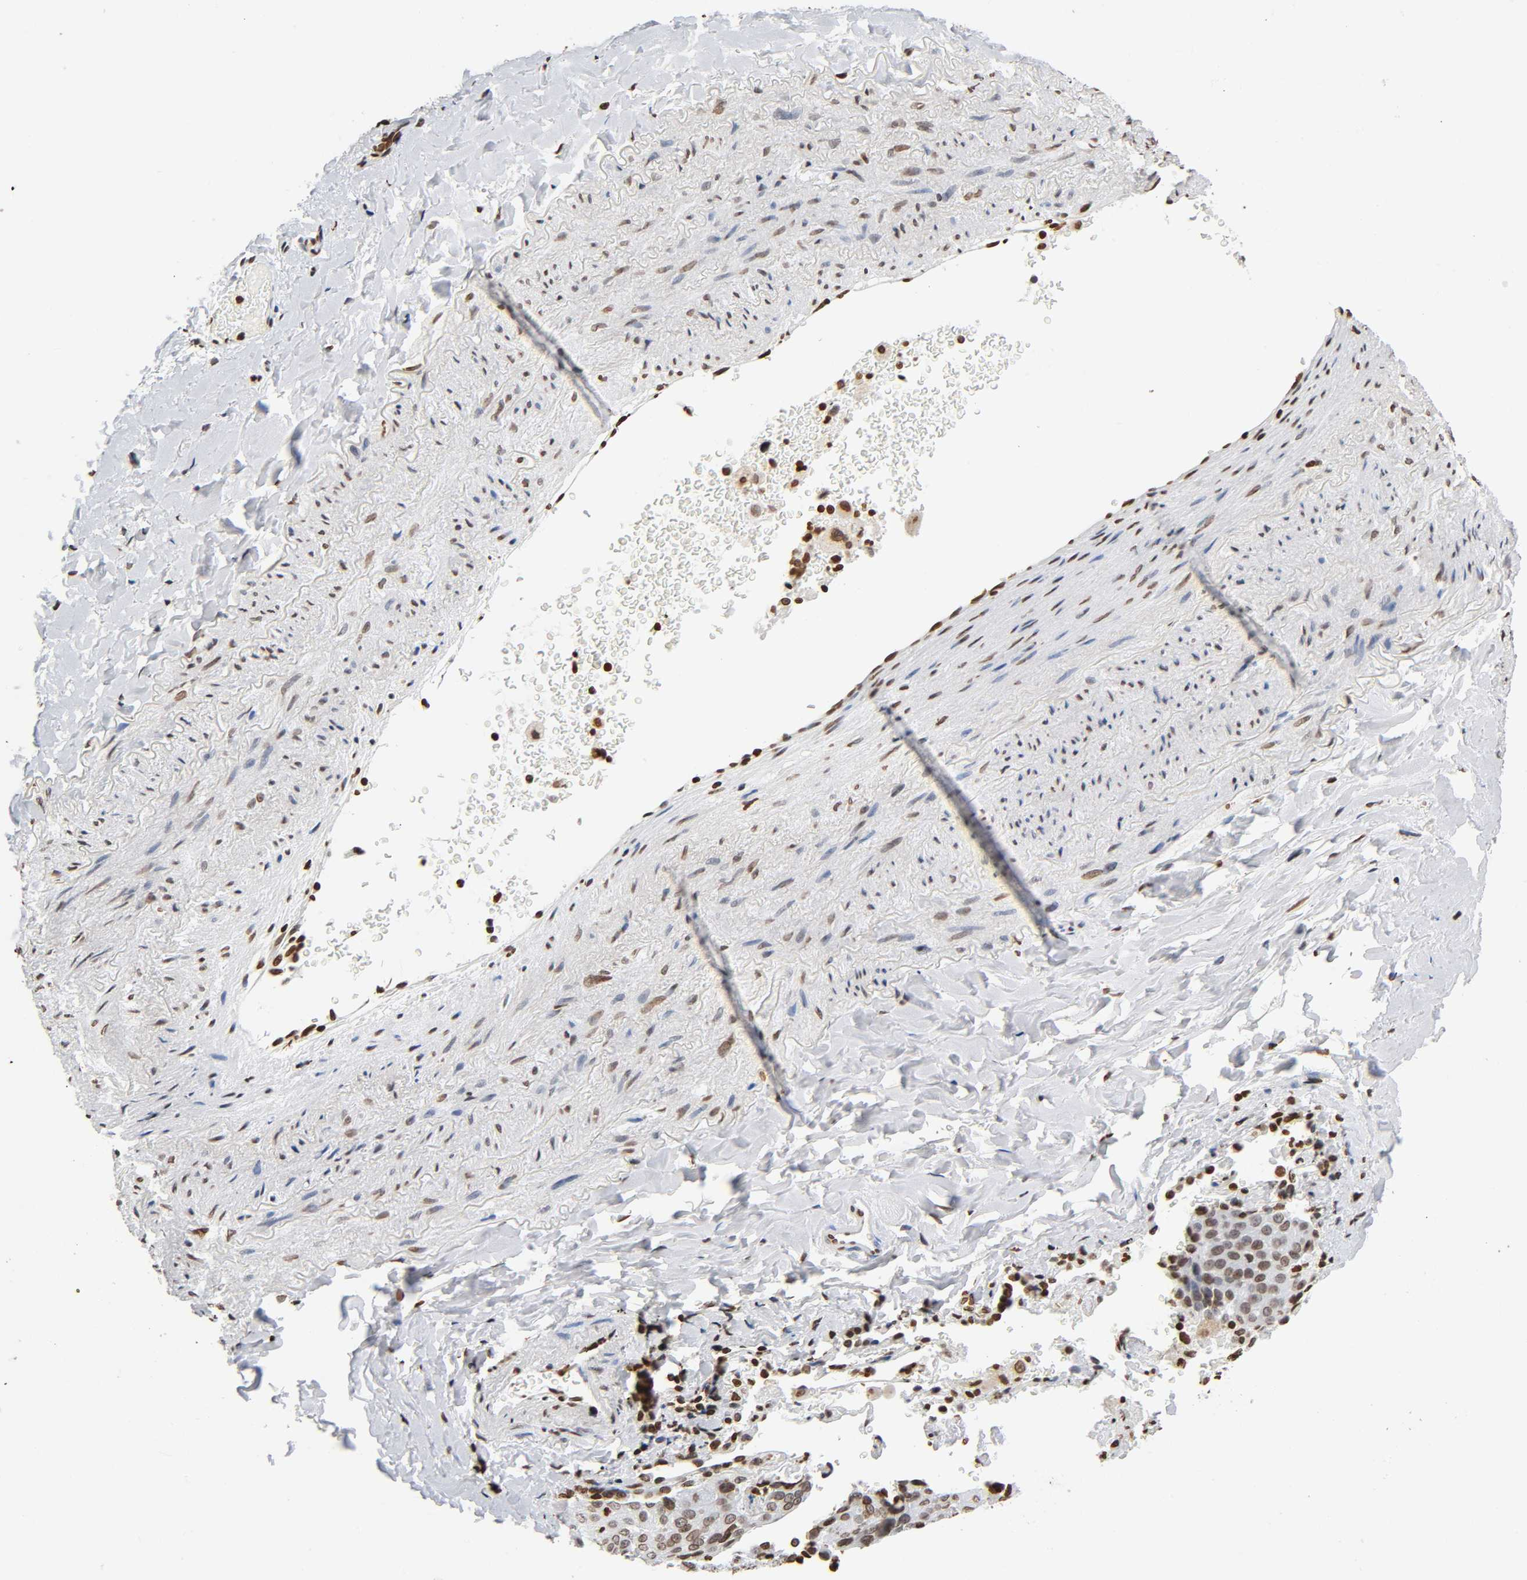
{"staining": {"intensity": "moderate", "quantity": ">75%", "location": "nuclear"}, "tissue": "lung cancer", "cell_type": "Tumor cells", "image_type": "cancer", "snomed": [{"axis": "morphology", "description": "Squamous cell carcinoma, NOS"}, {"axis": "topography", "description": "Lung"}], "caption": "About >75% of tumor cells in lung squamous cell carcinoma display moderate nuclear protein expression as visualized by brown immunohistochemical staining.", "gene": "HOXA6", "patient": {"sex": "male", "age": 54}}